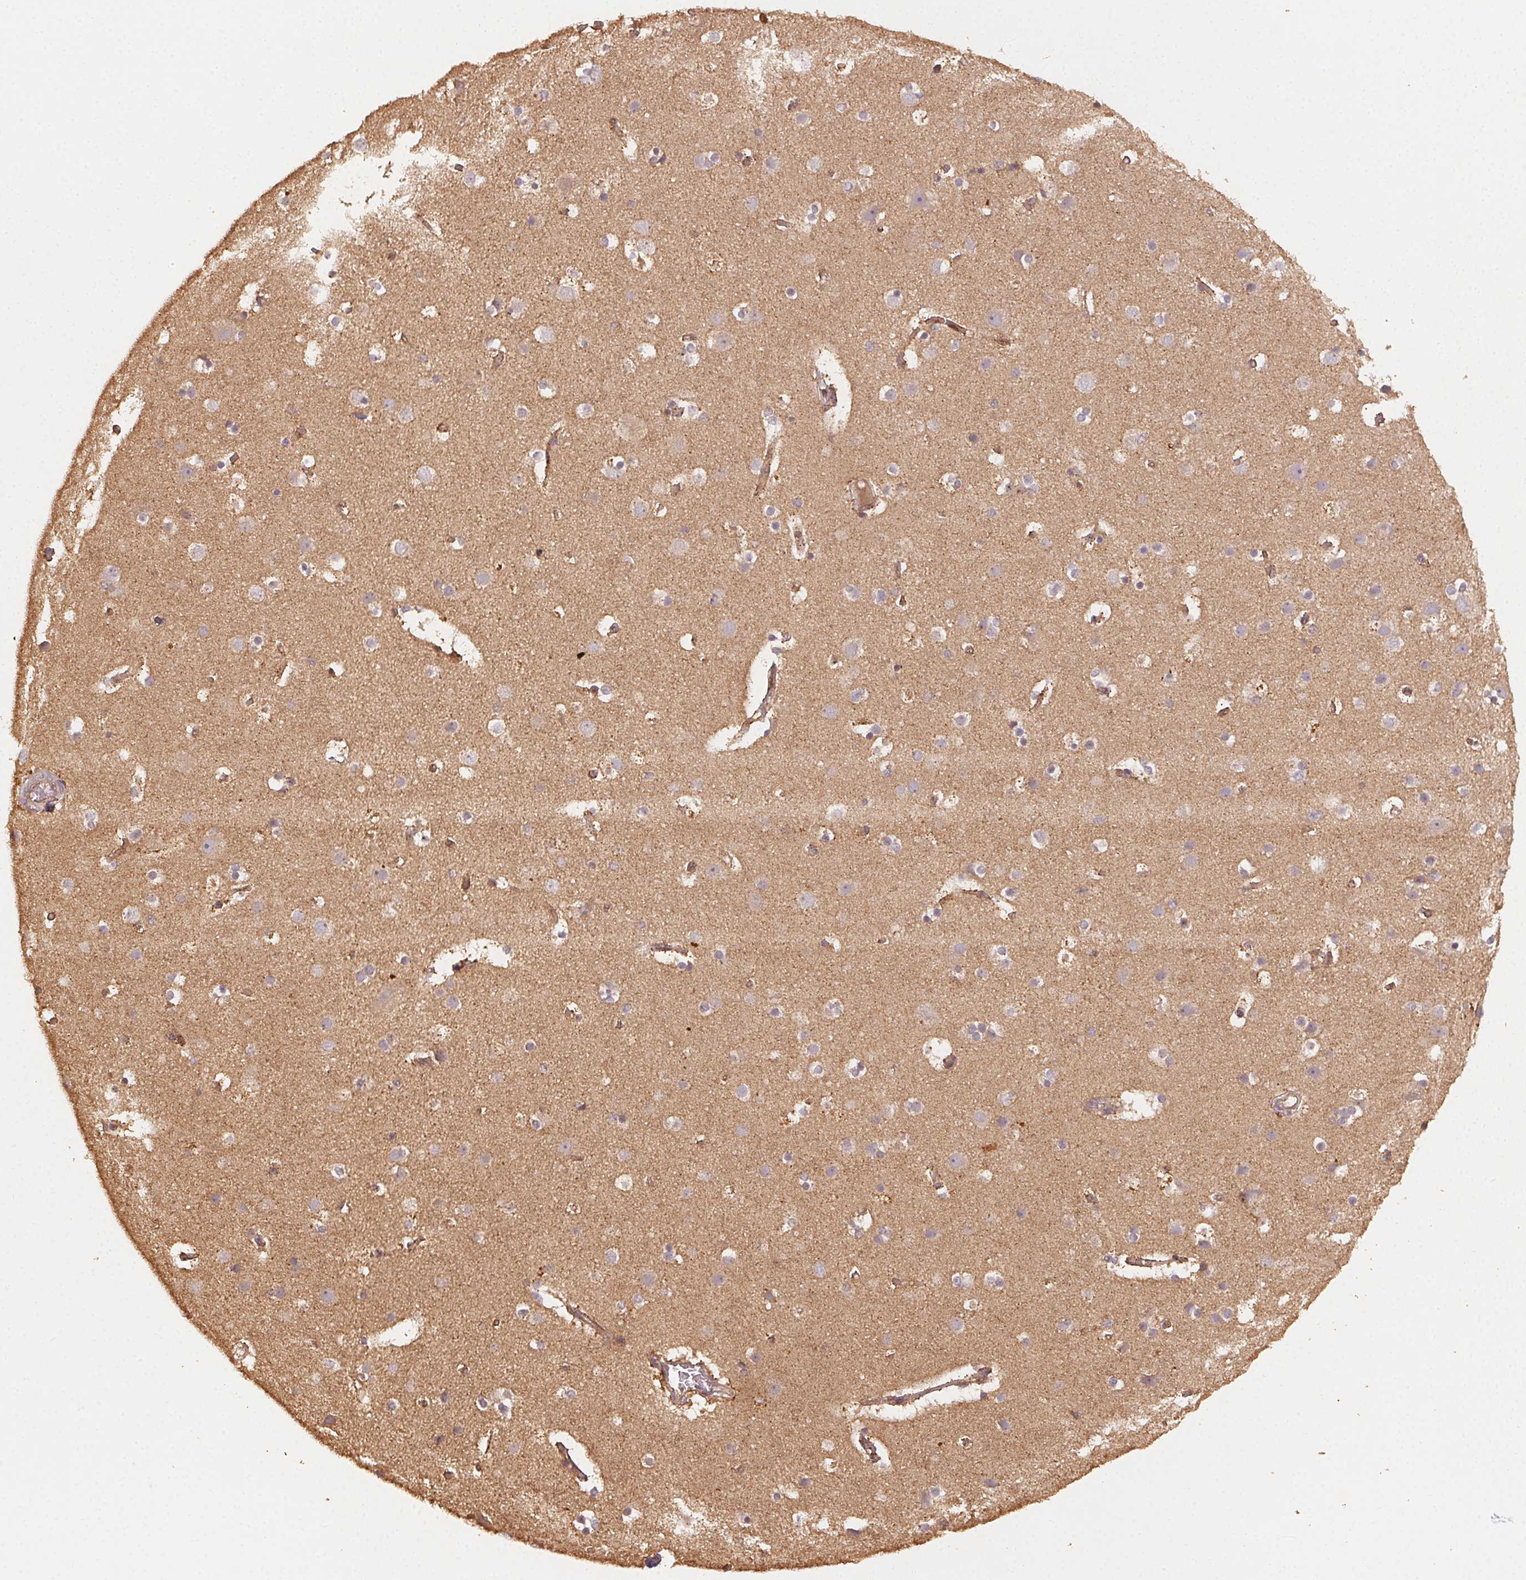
{"staining": {"intensity": "moderate", "quantity": ">75%", "location": "cytoplasmic/membranous"}, "tissue": "cerebral cortex", "cell_type": "Endothelial cells", "image_type": "normal", "snomed": [{"axis": "morphology", "description": "Normal tissue, NOS"}, {"axis": "topography", "description": "Cerebral cortex"}], "caption": "An IHC photomicrograph of unremarkable tissue is shown. Protein staining in brown labels moderate cytoplasmic/membranous positivity in cerebral cortex within endothelial cells.", "gene": "RALA", "patient": {"sex": "female", "age": 52}}